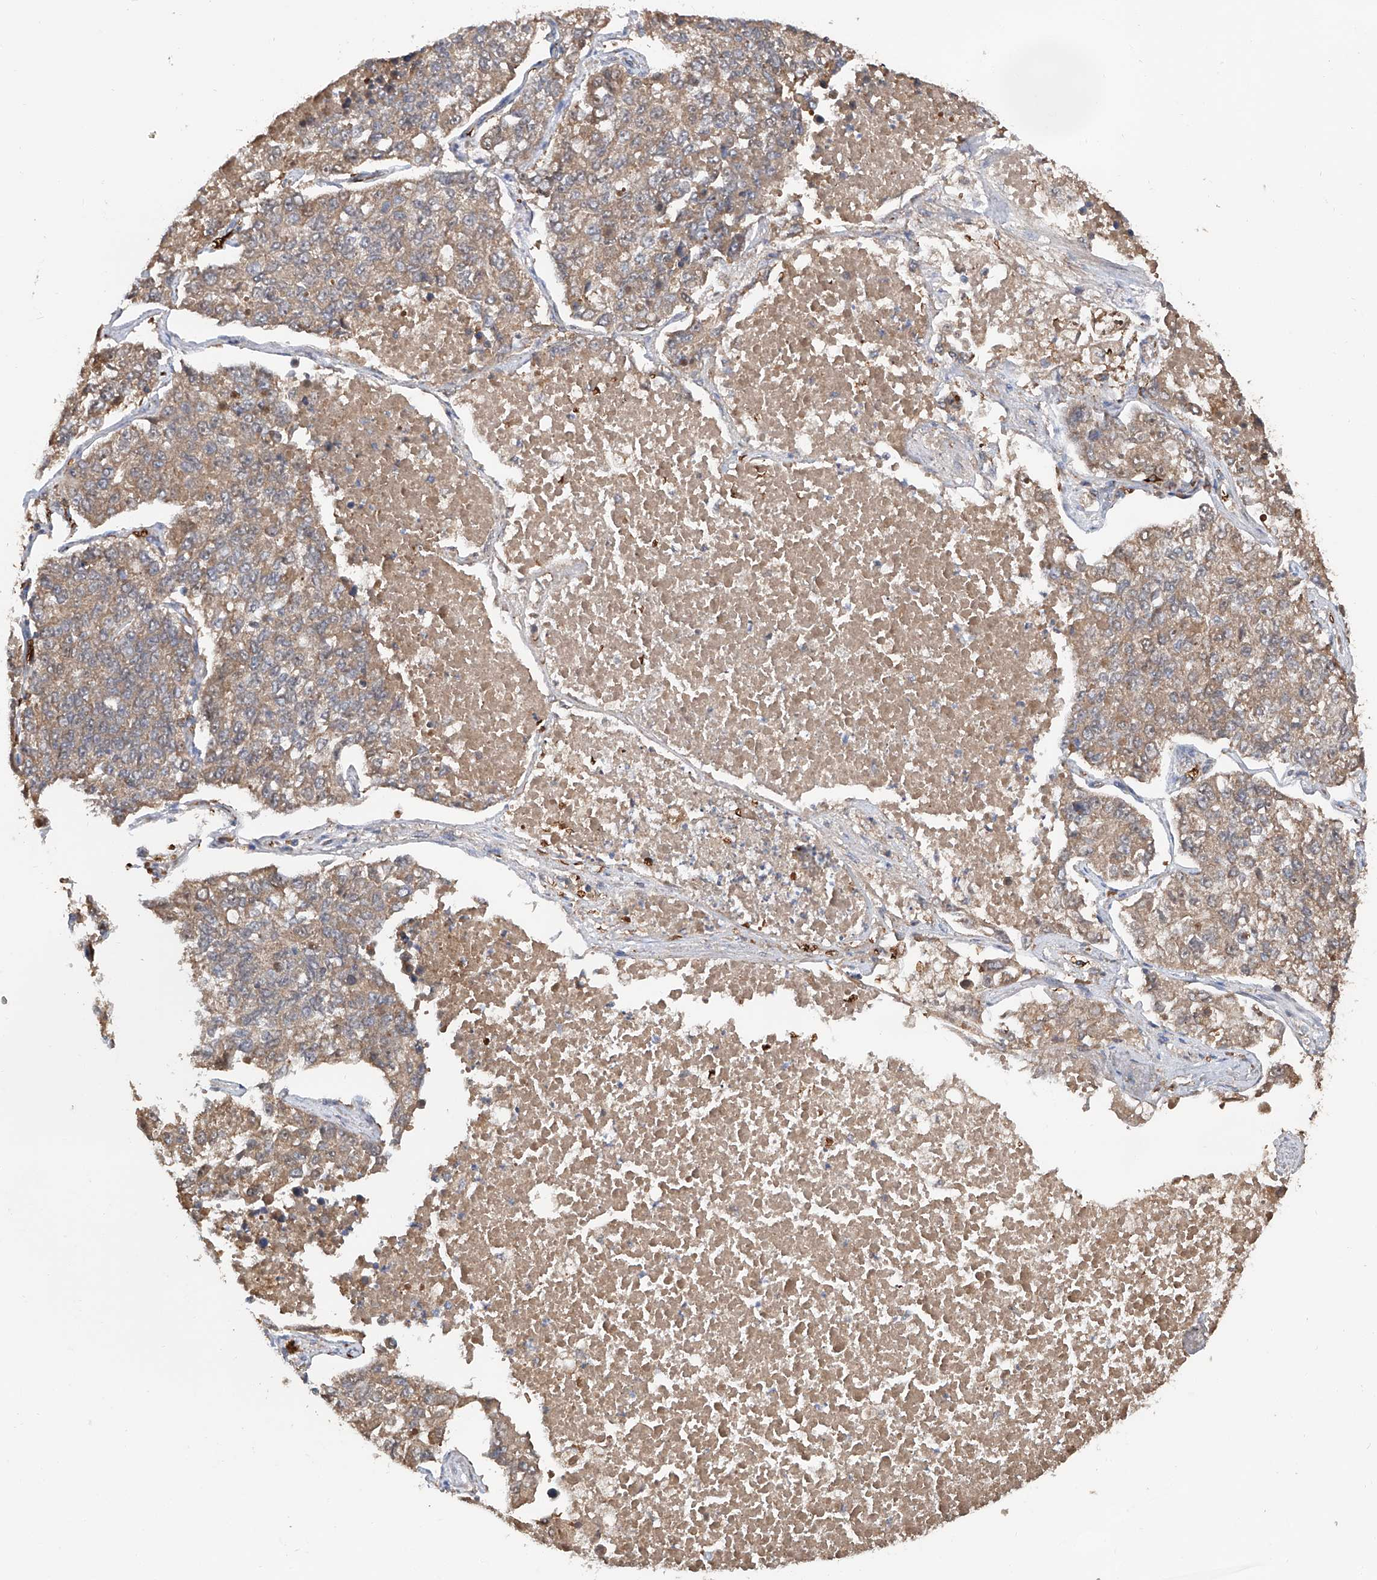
{"staining": {"intensity": "weak", "quantity": ">75%", "location": "cytoplasmic/membranous"}, "tissue": "lung cancer", "cell_type": "Tumor cells", "image_type": "cancer", "snomed": [{"axis": "morphology", "description": "Adenocarcinoma, NOS"}, {"axis": "topography", "description": "Lung"}], "caption": "This photomicrograph demonstrates IHC staining of human lung cancer (adenocarcinoma), with low weak cytoplasmic/membranous staining in about >75% of tumor cells.", "gene": "EDN1", "patient": {"sex": "male", "age": 49}}